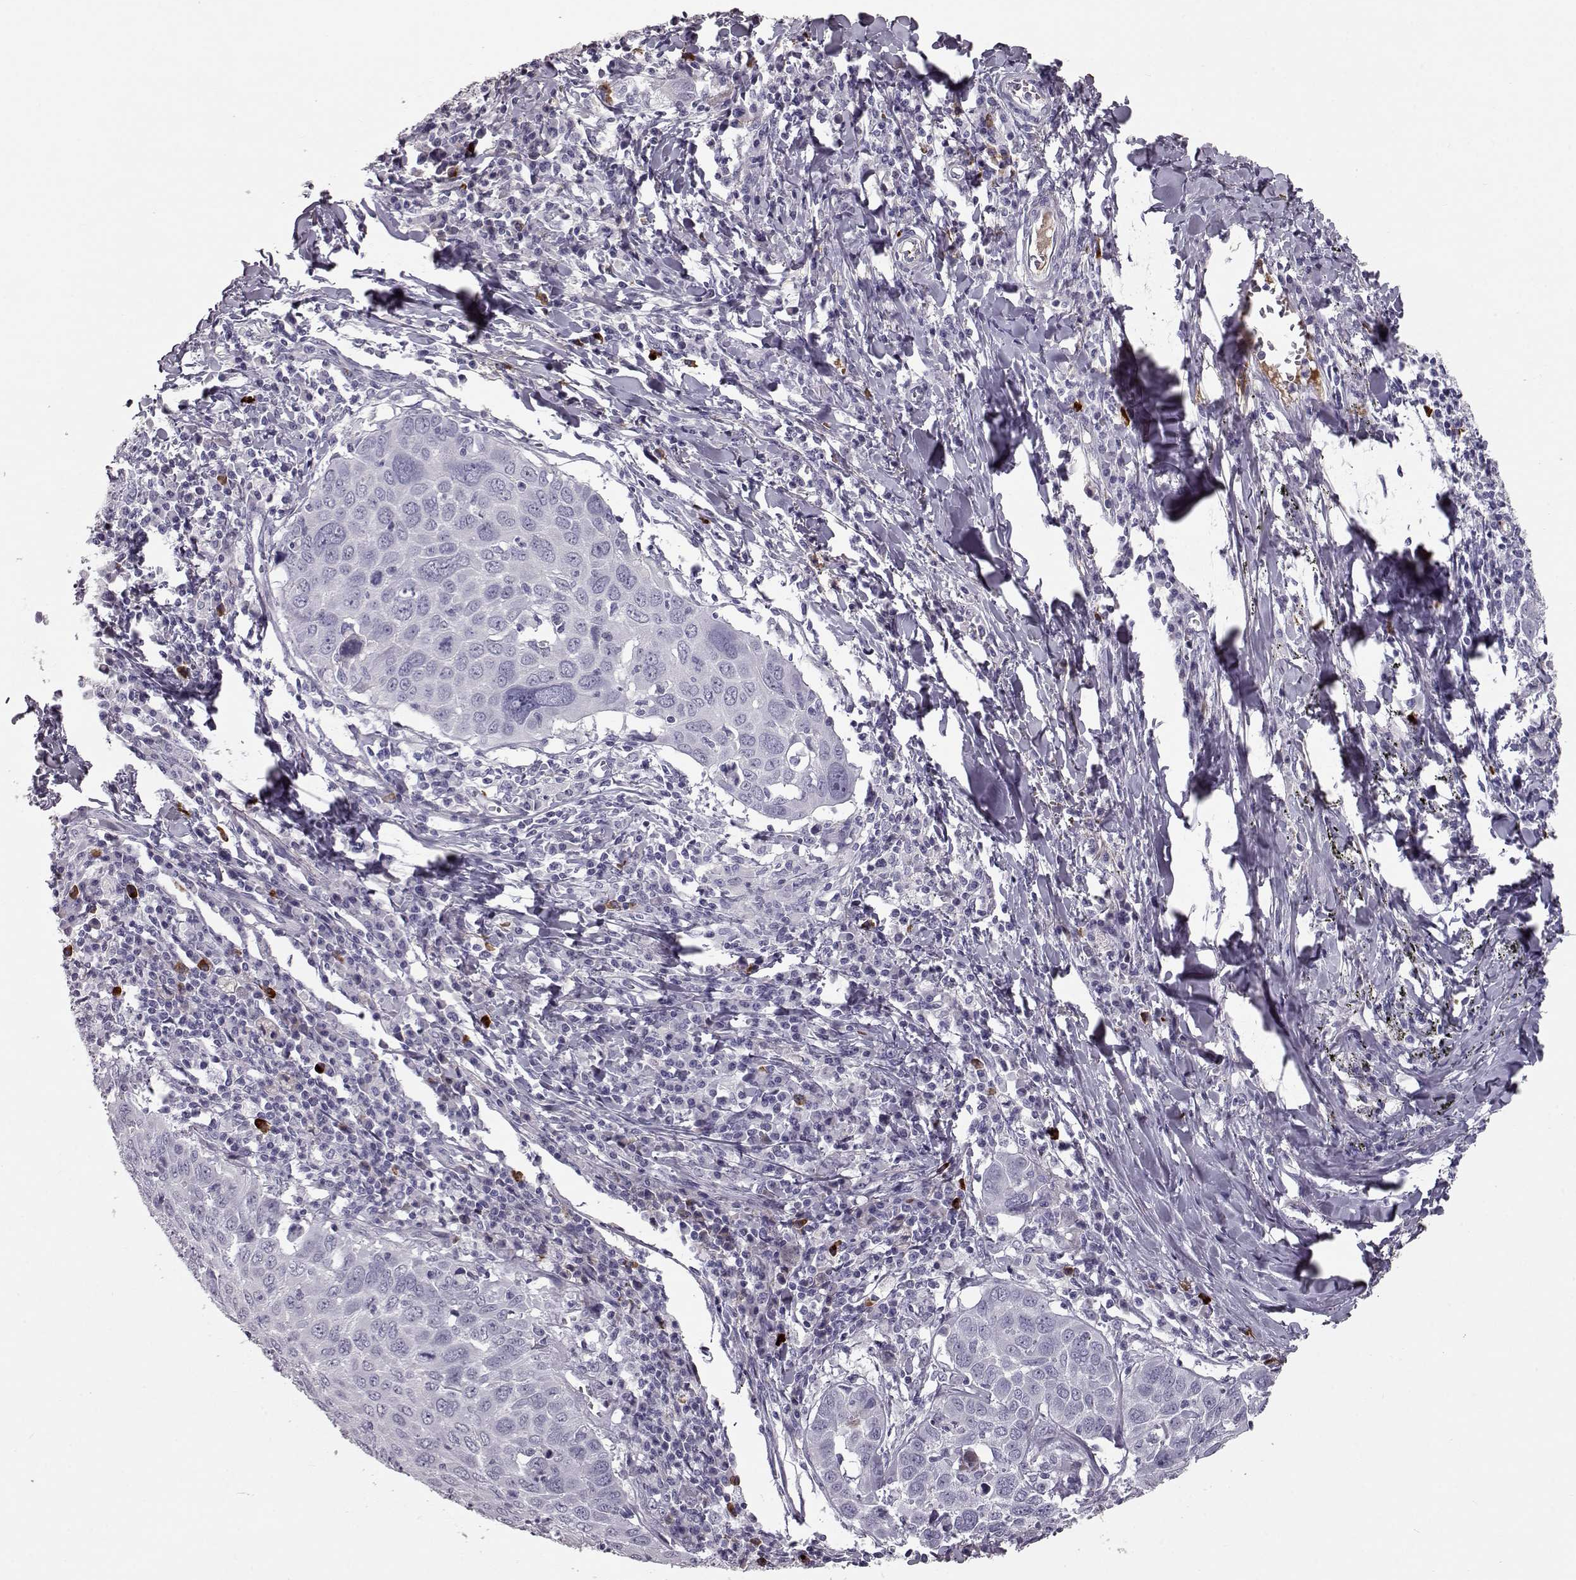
{"staining": {"intensity": "negative", "quantity": "none", "location": "none"}, "tissue": "lung cancer", "cell_type": "Tumor cells", "image_type": "cancer", "snomed": [{"axis": "morphology", "description": "Squamous cell carcinoma, NOS"}, {"axis": "topography", "description": "Lung"}], "caption": "The image displays no significant staining in tumor cells of lung cancer (squamous cell carcinoma).", "gene": "CCL19", "patient": {"sex": "male", "age": 57}}